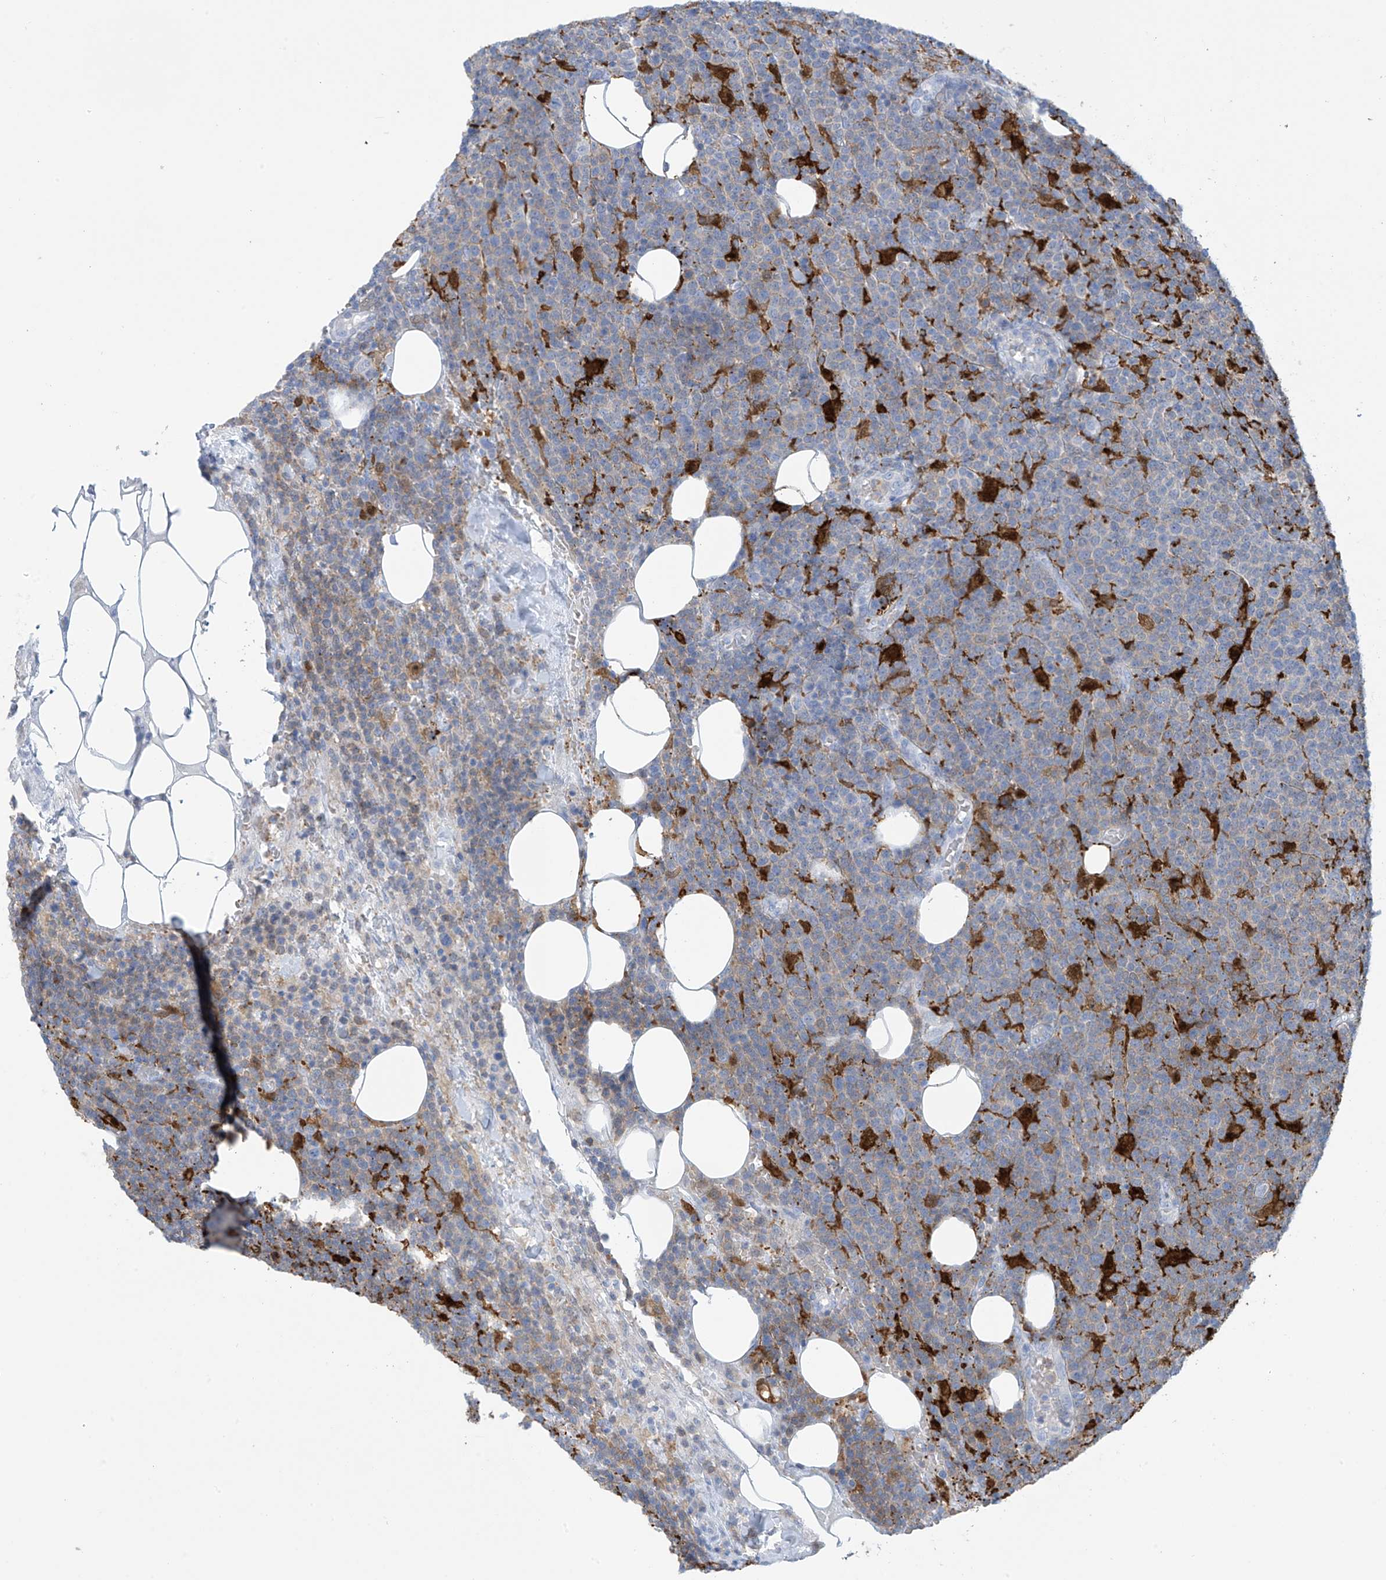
{"staining": {"intensity": "negative", "quantity": "none", "location": "none"}, "tissue": "lymphoma", "cell_type": "Tumor cells", "image_type": "cancer", "snomed": [{"axis": "morphology", "description": "Malignant lymphoma, non-Hodgkin's type, High grade"}, {"axis": "topography", "description": "Lymph node"}], "caption": "DAB immunohistochemical staining of human malignant lymphoma, non-Hodgkin's type (high-grade) shows no significant positivity in tumor cells.", "gene": "TRMT2B", "patient": {"sex": "male", "age": 61}}